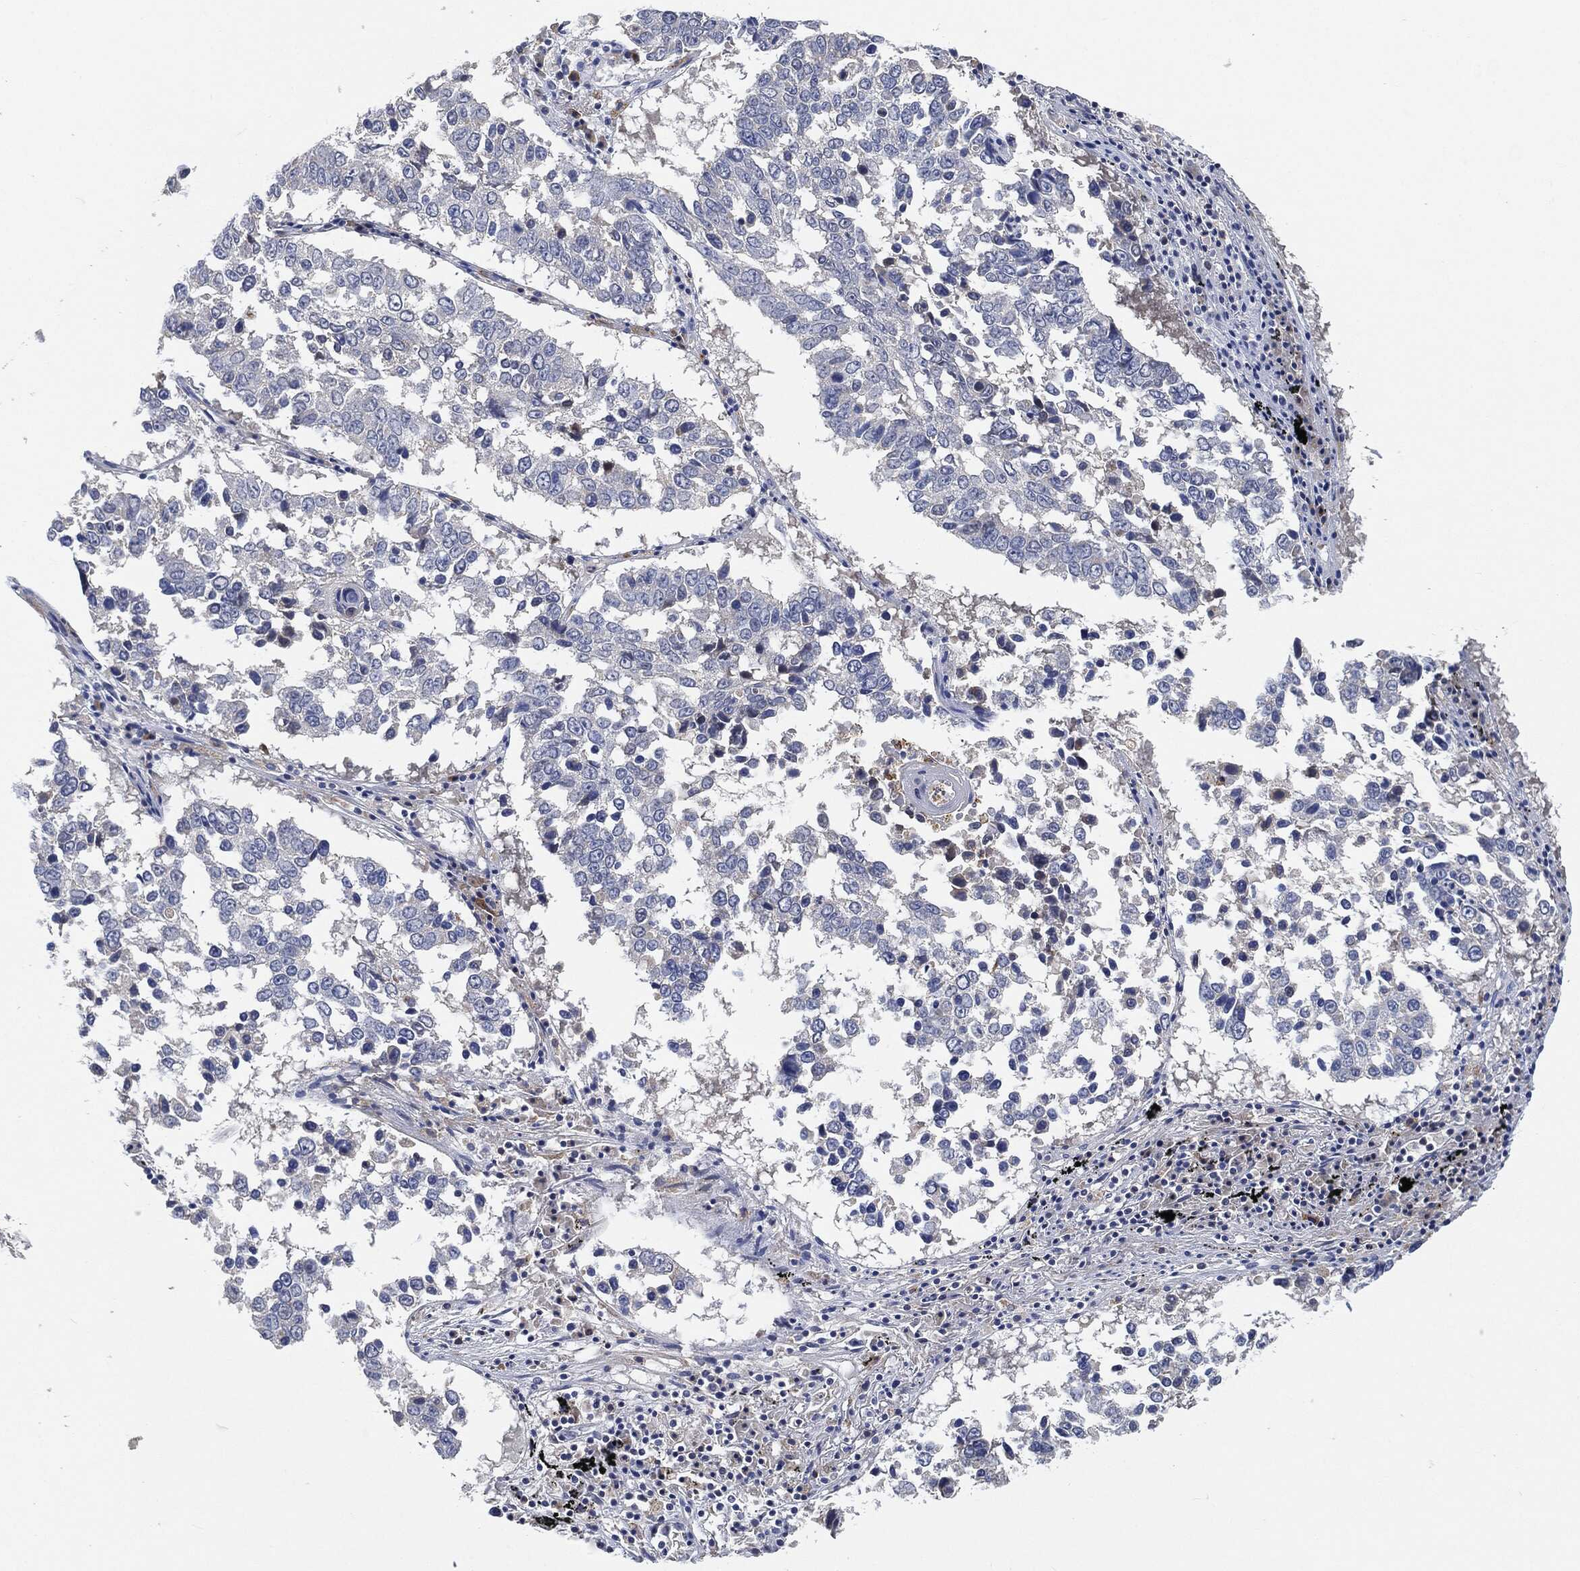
{"staining": {"intensity": "negative", "quantity": "none", "location": "none"}, "tissue": "lung cancer", "cell_type": "Tumor cells", "image_type": "cancer", "snomed": [{"axis": "morphology", "description": "Squamous cell carcinoma, NOS"}, {"axis": "topography", "description": "Lung"}], "caption": "This is an IHC histopathology image of lung cancer (squamous cell carcinoma). There is no staining in tumor cells.", "gene": "VSIG4", "patient": {"sex": "male", "age": 82}}